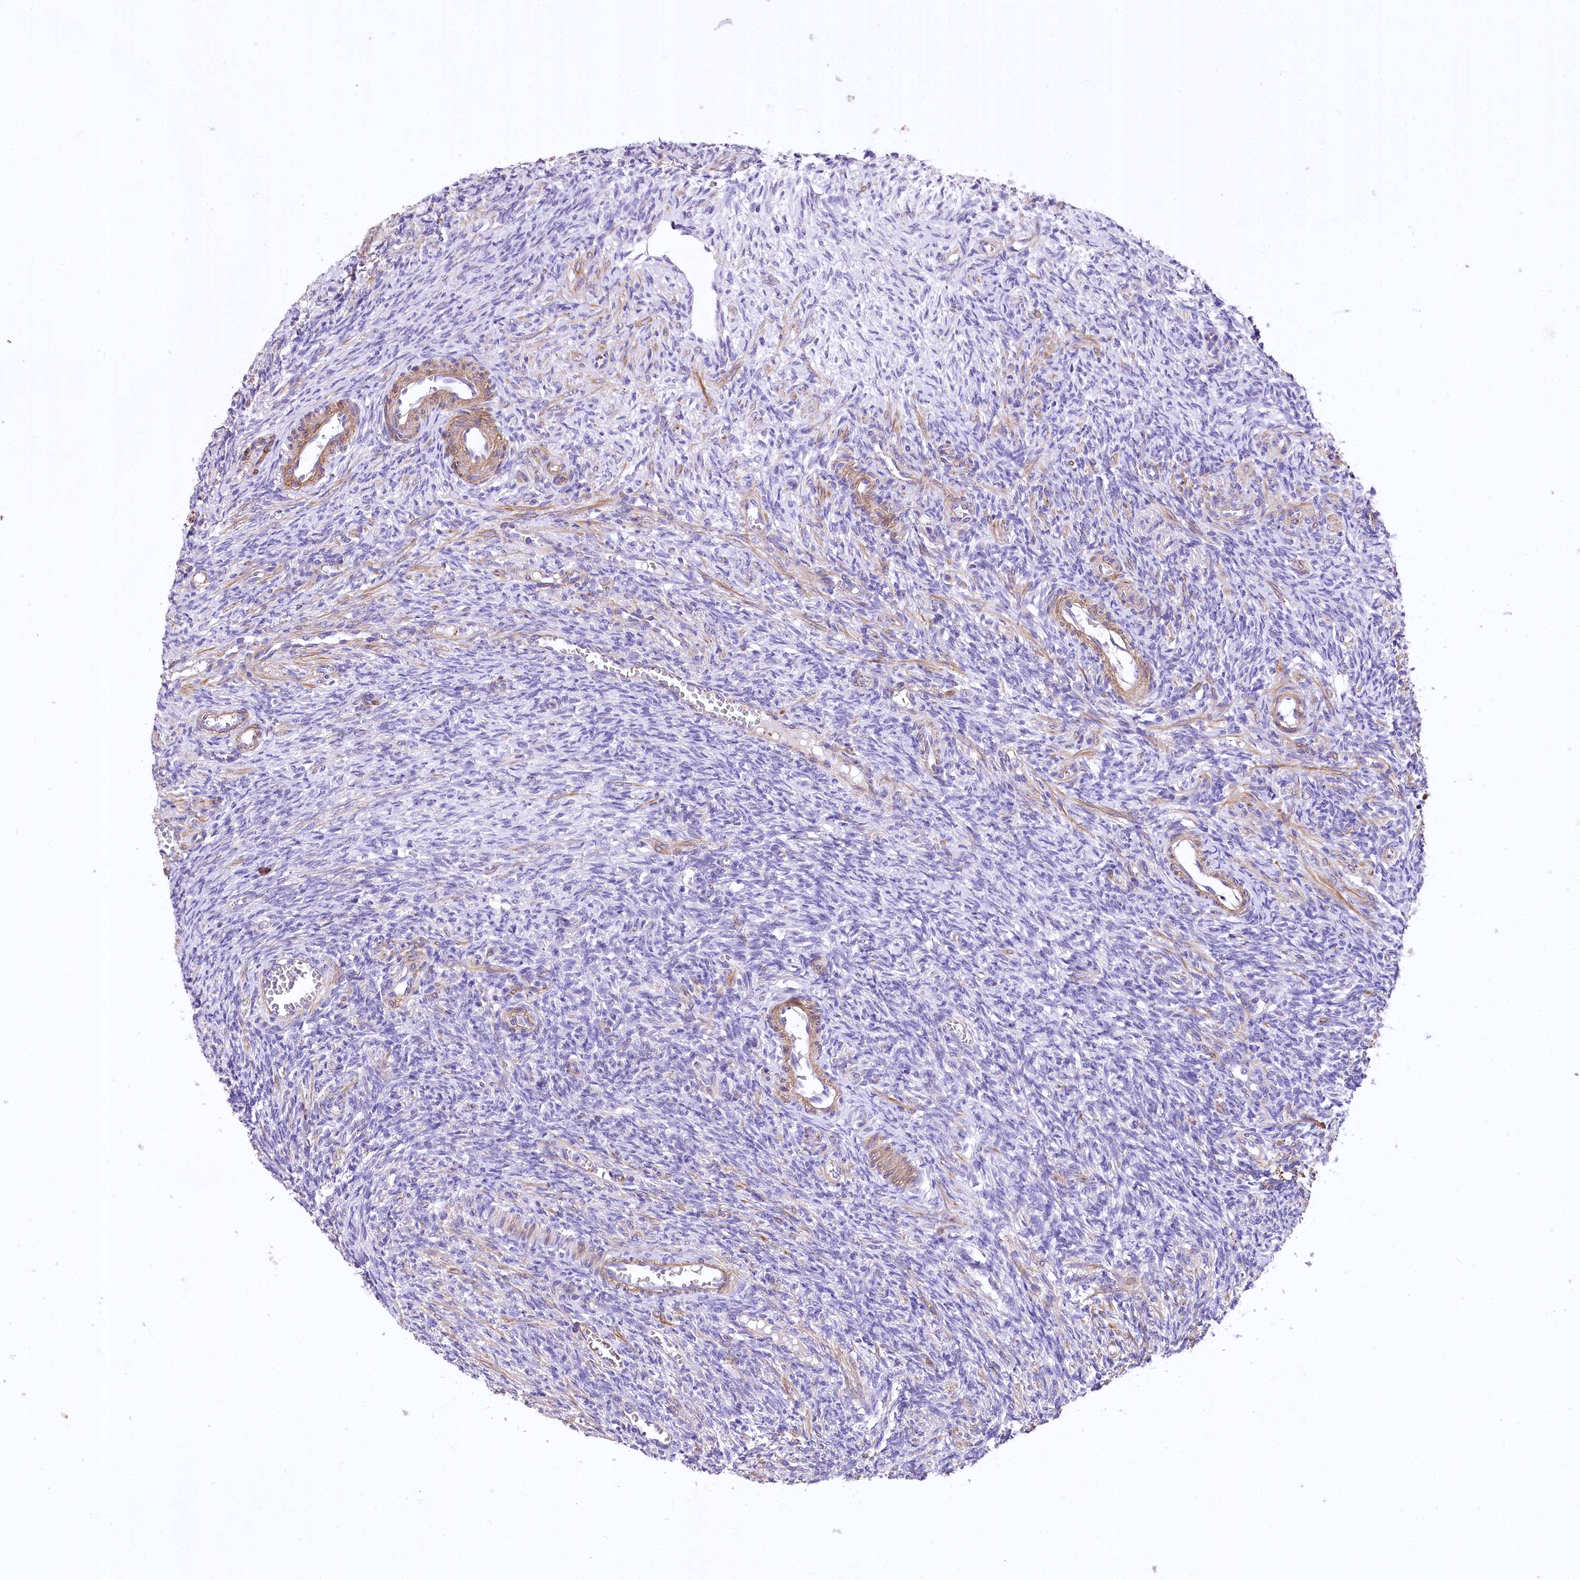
{"staining": {"intensity": "moderate", "quantity": "<25%", "location": "cytoplasmic/membranous"}, "tissue": "ovary", "cell_type": "Ovarian stroma cells", "image_type": "normal", "snomed": [{"axis": "morphology", "description": "Normal tissue, NOS"}, {"axis": "topography", "description": "Ovary"}], "caption": "Immunohistochemistry staining of normal ovary, which reveals low levels of moderate cytoplasmic/membranous expression in approximately <25% of ovarian stroma cells indicating moderate cytoplasmic/membranous protein positivity. The staining was performed using DAB (brown) for protein detection and nuclei were counterstained in hematoxylin (blue).", "gene": "RDH16", "patient": {"sex": "female", "age": 27}}